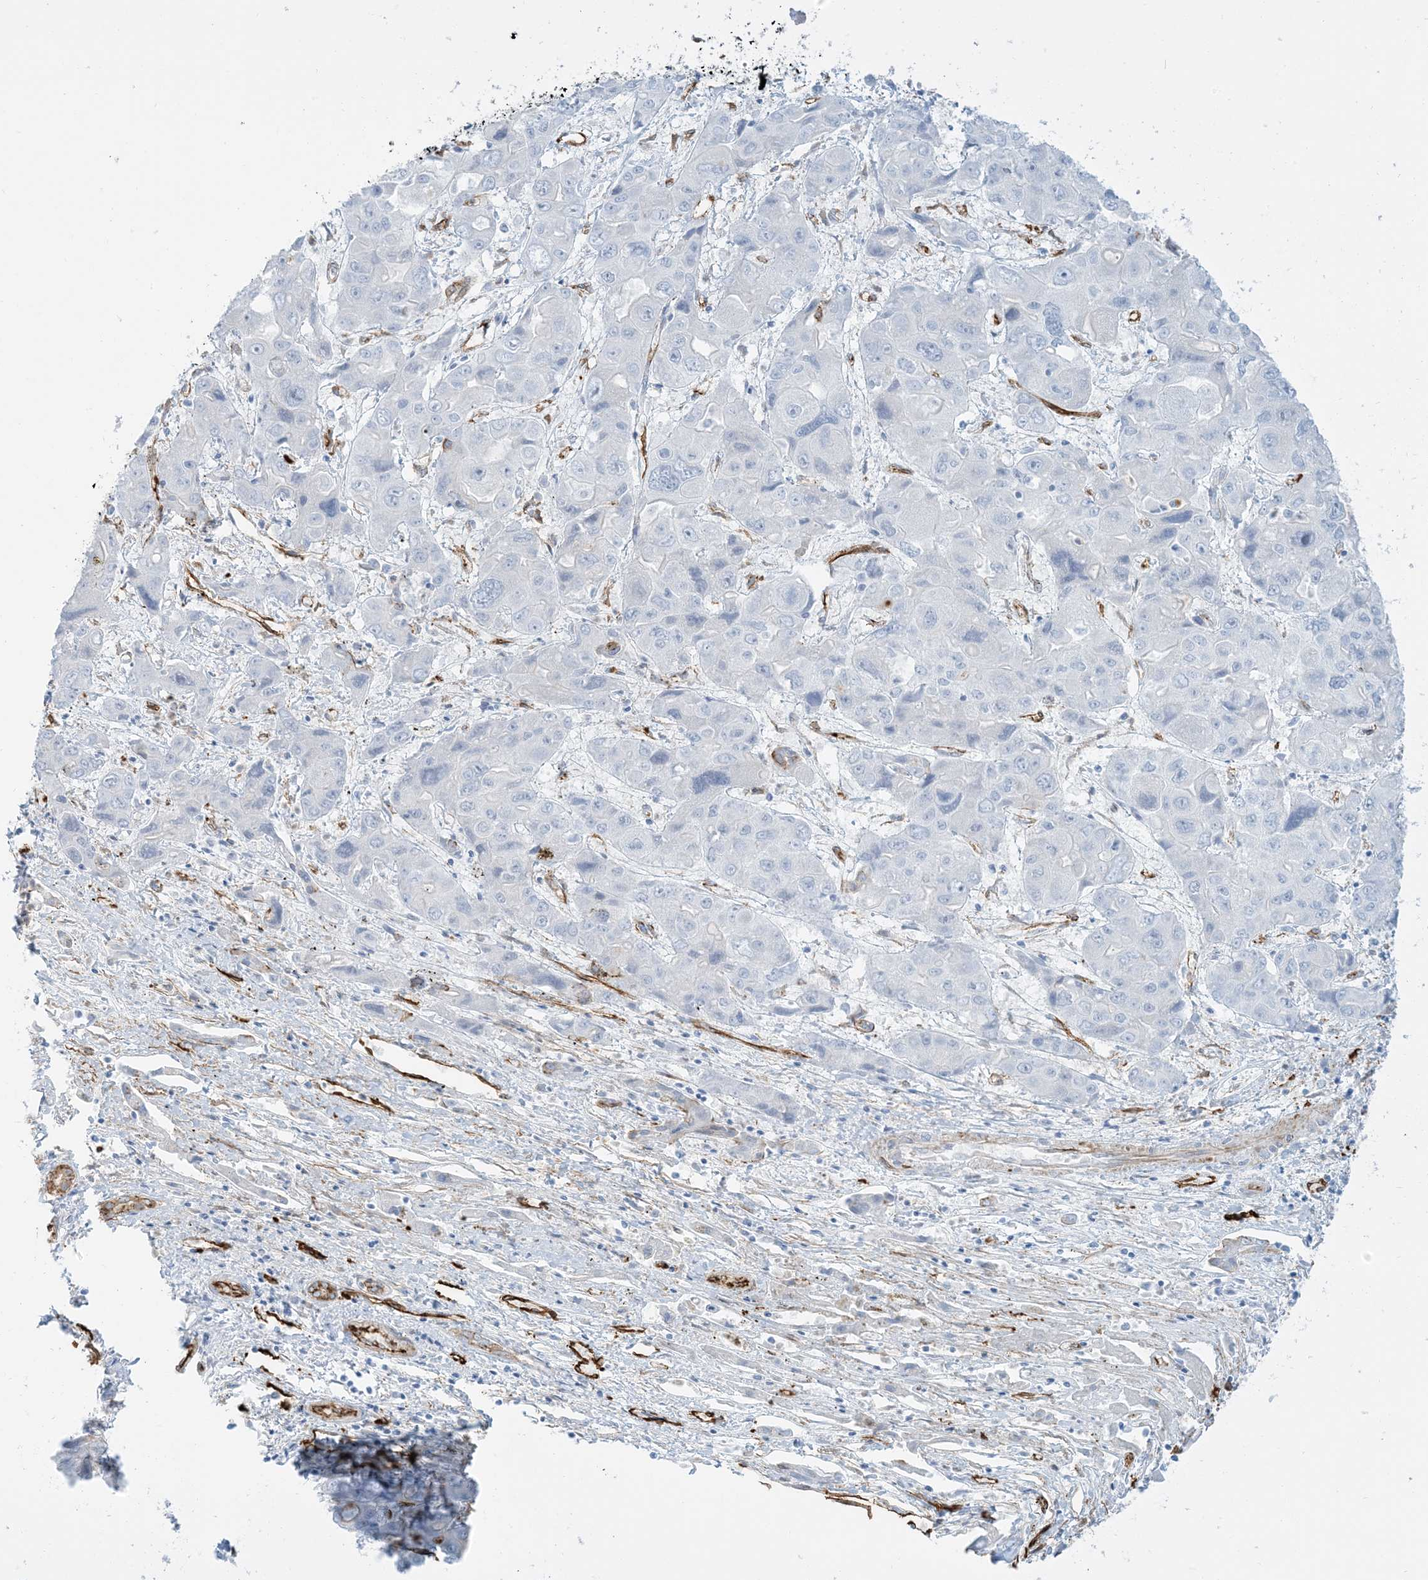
{"staining": {"intensity": "negative", "quantity": "none", "location": "none"}, "tissue": "liver cancer", "cell_type": "Tumor cells", "image_type": "cancer", "snomed": [{"axis": "morphology", "description": "Cholangiocarcinoma"}, {"axis": "topography", "description": "Liver"}], "caption": "High magnification brightfield microscopy of cholangiocarcinoma (liver) stained with DAB (3,3'-diaminobenzidine) (brown) and counterstained with hematoxylin (blue): tumor cells show no significant staining.", "gene": "EPS8L3", "patient": {"sex": "male", "age": 67}}